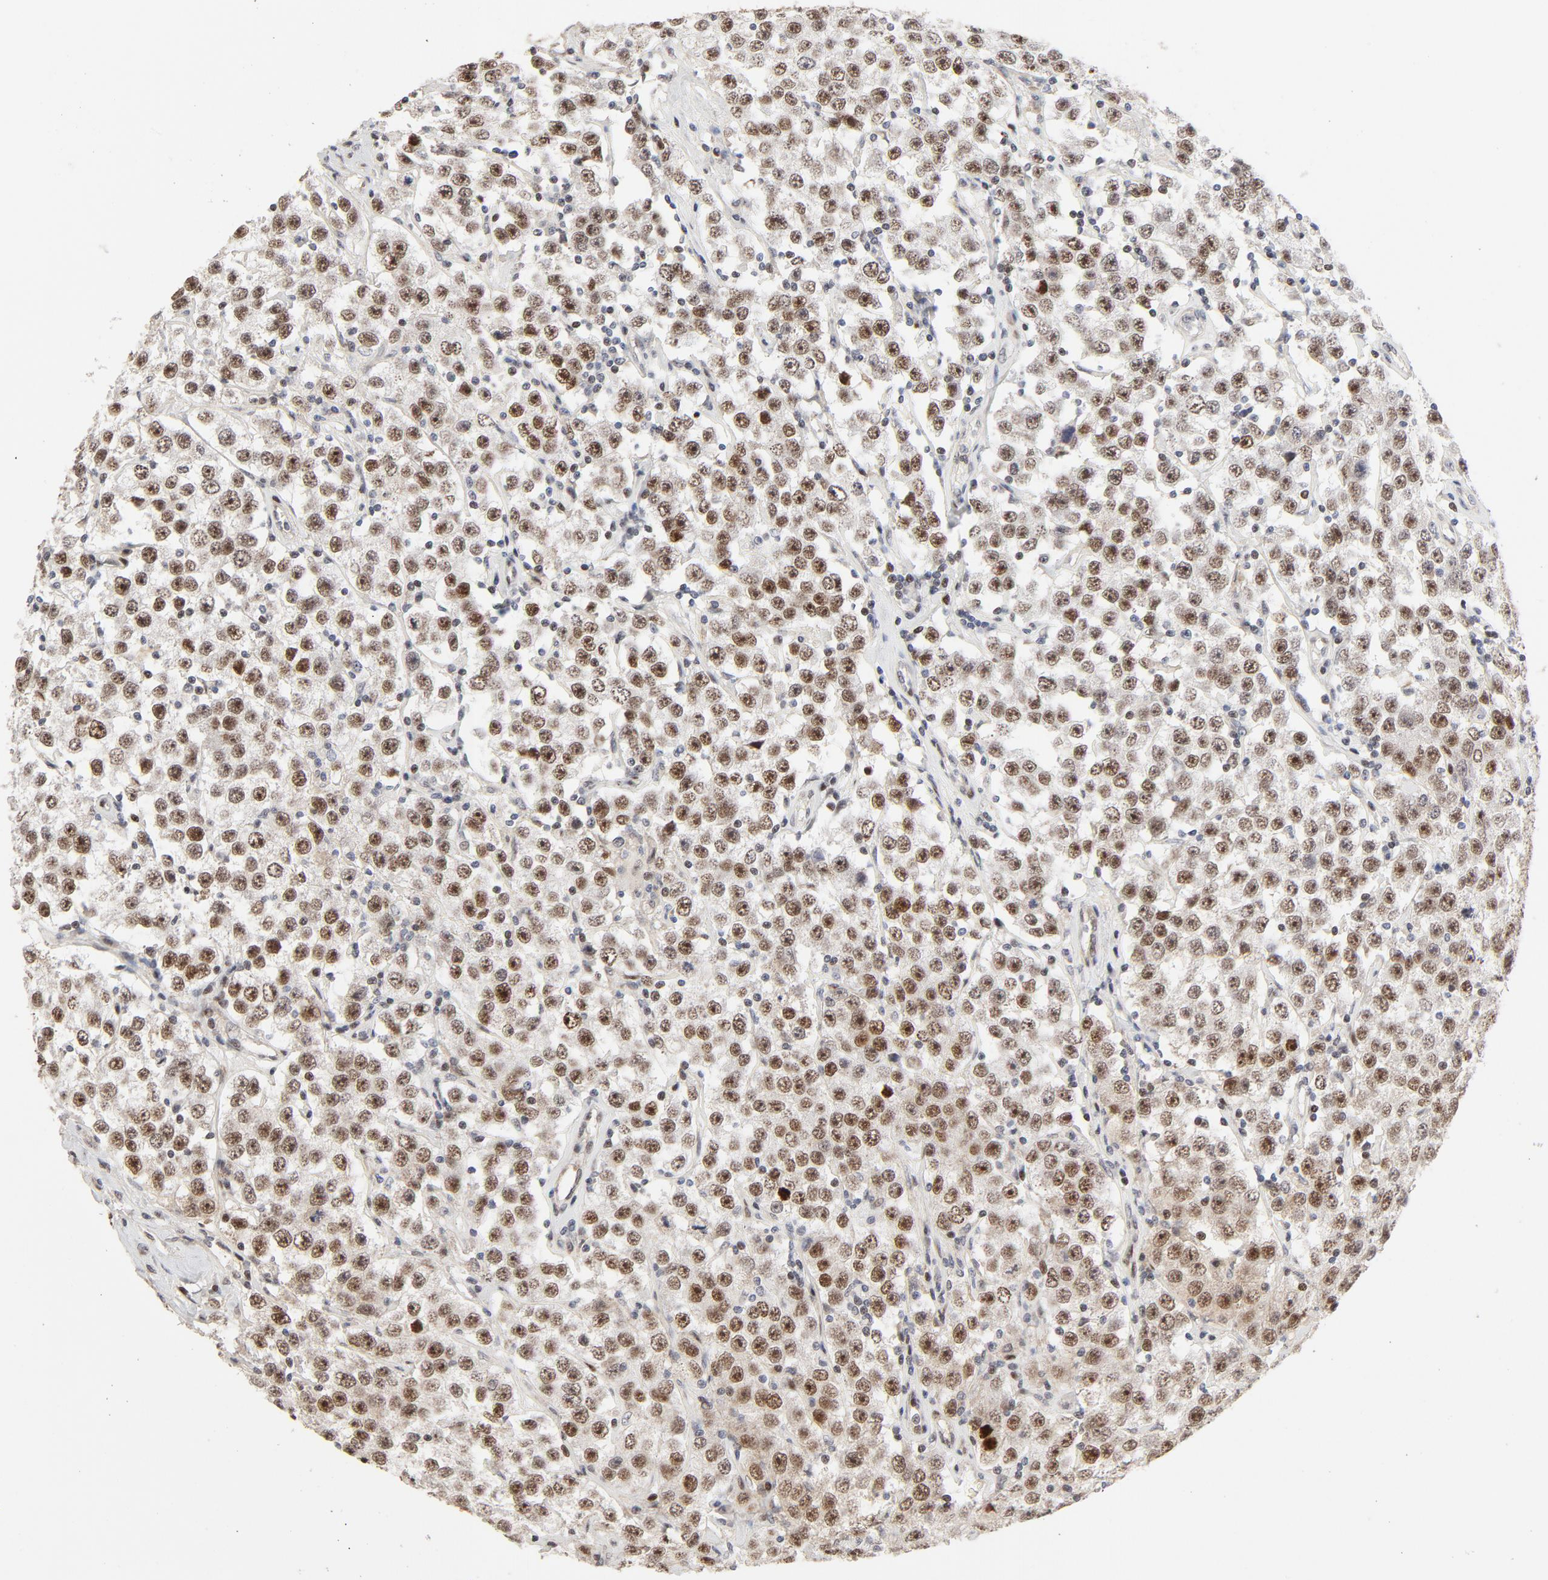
{"staining": {"intensity": "moderate", "quantity": ">75%", "location": "nuclear"}, "tissue": "testis cancer", "cell_type": "Tumor cells", "image_type": "cancer", "snomed": [{"axis": "morphology", "description": "Seminoma, NOS"}, {"axis": "topography", "description": "Testis"}], "caption": "Tumor cells reveal medium levels of moderate nuclear staining in about >75% of cells in human testis seminoma.", "gene": "GTF2I", "patient": {"sex": "male", "age": 52}}